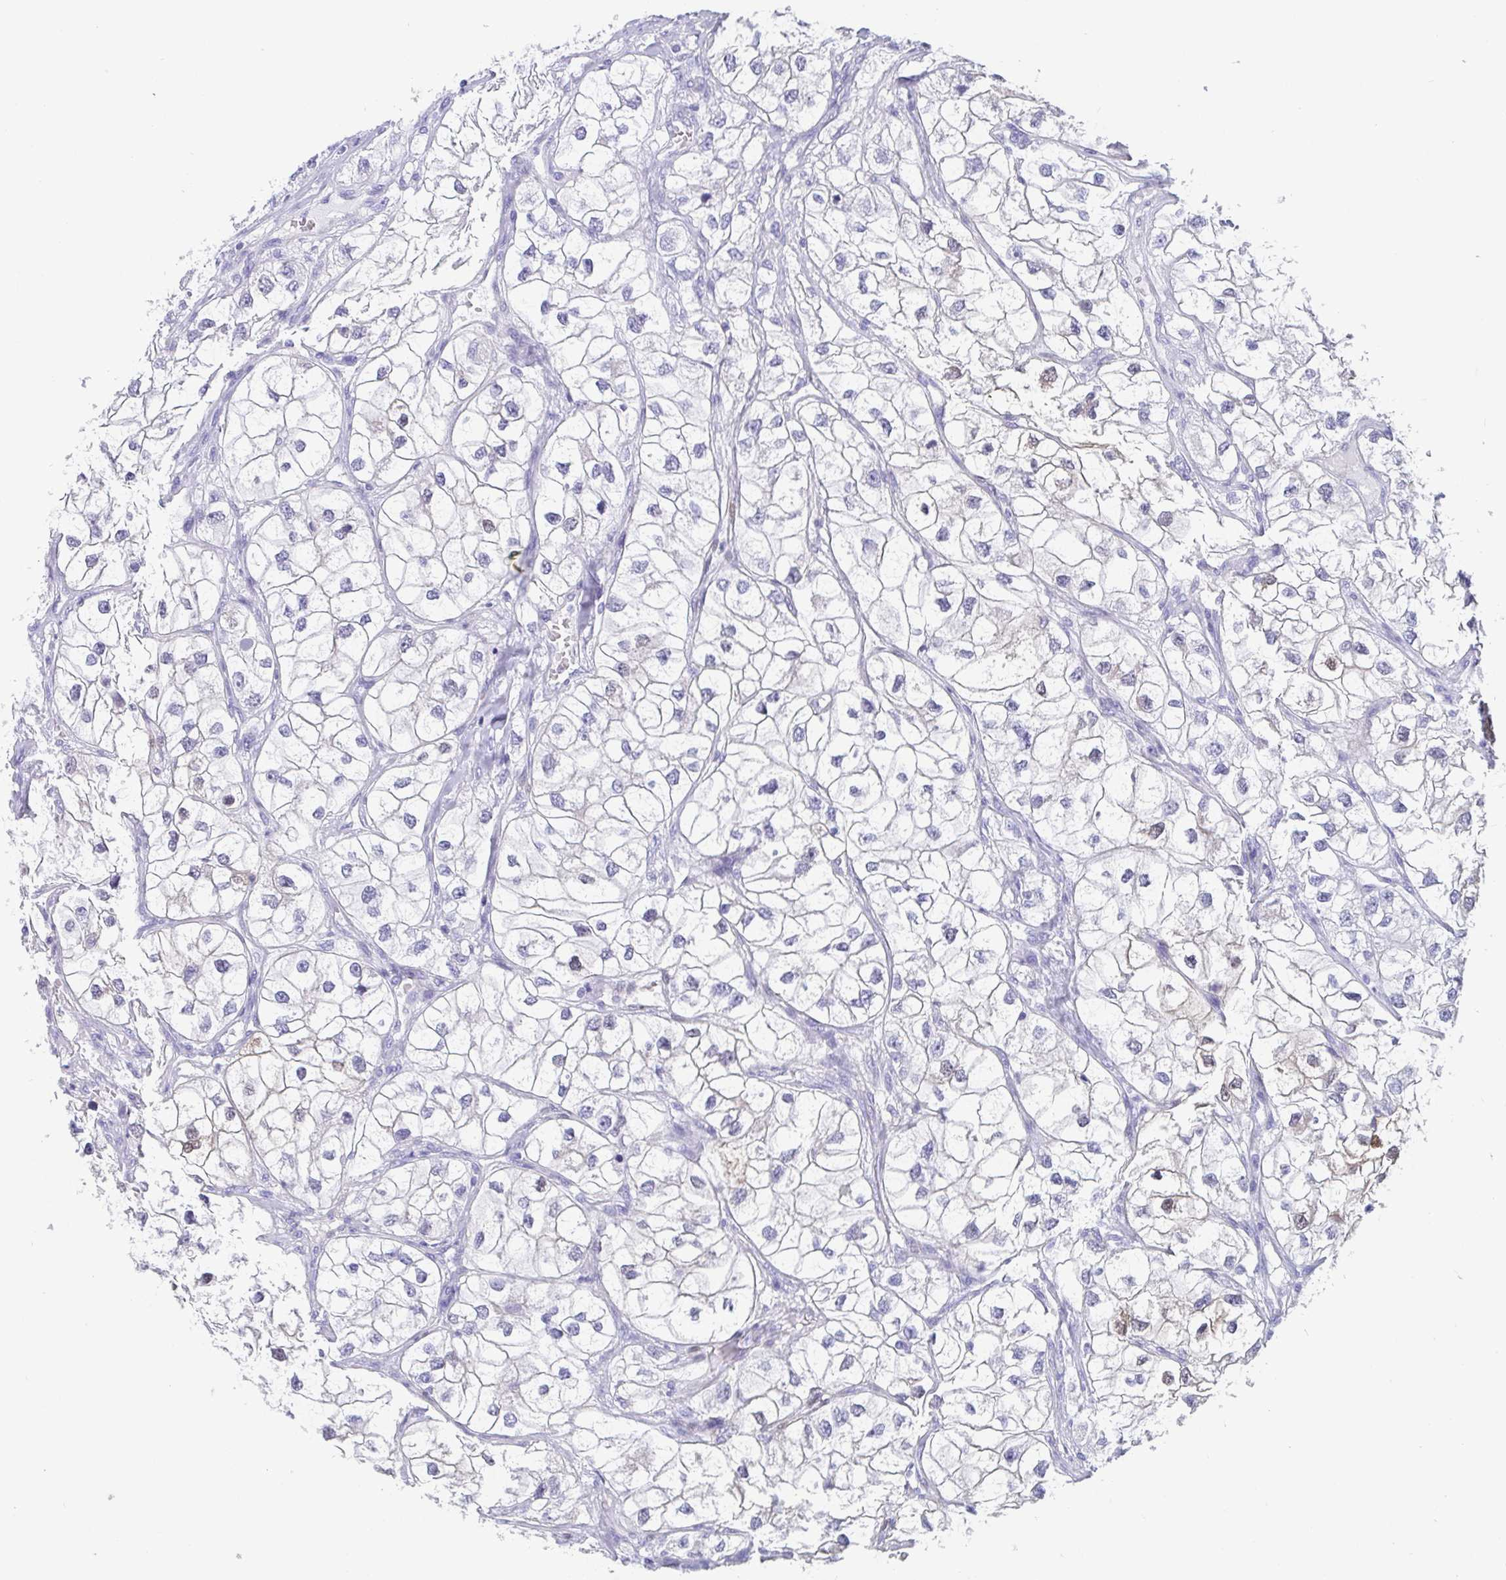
{"staining": {"intensity": "weak", "quantity": "<25%", "location": "cytoplasmic/membranous,nuclear"}, "tissue": "renal cancer", "cell_type": "Tumor cells", "image_type": "cancer", "snomed": [{"axis": "morphology", "description": "Adenocarcinoma, NOS"}, {"axis": "topography", "description": "Kidney"}], "caption": "DAB immunohistochemical staining of human renal cancer (adenocarcinoma) demonstrates no significant staining in tumor cells. (DAB (3,3'-diaminobenzidine) immunohistochemistry (IHC) visualized using brightfield microscopy, high magnification).", "gene": "SCGN", "patient": {"sex": "male", "age": 59}}